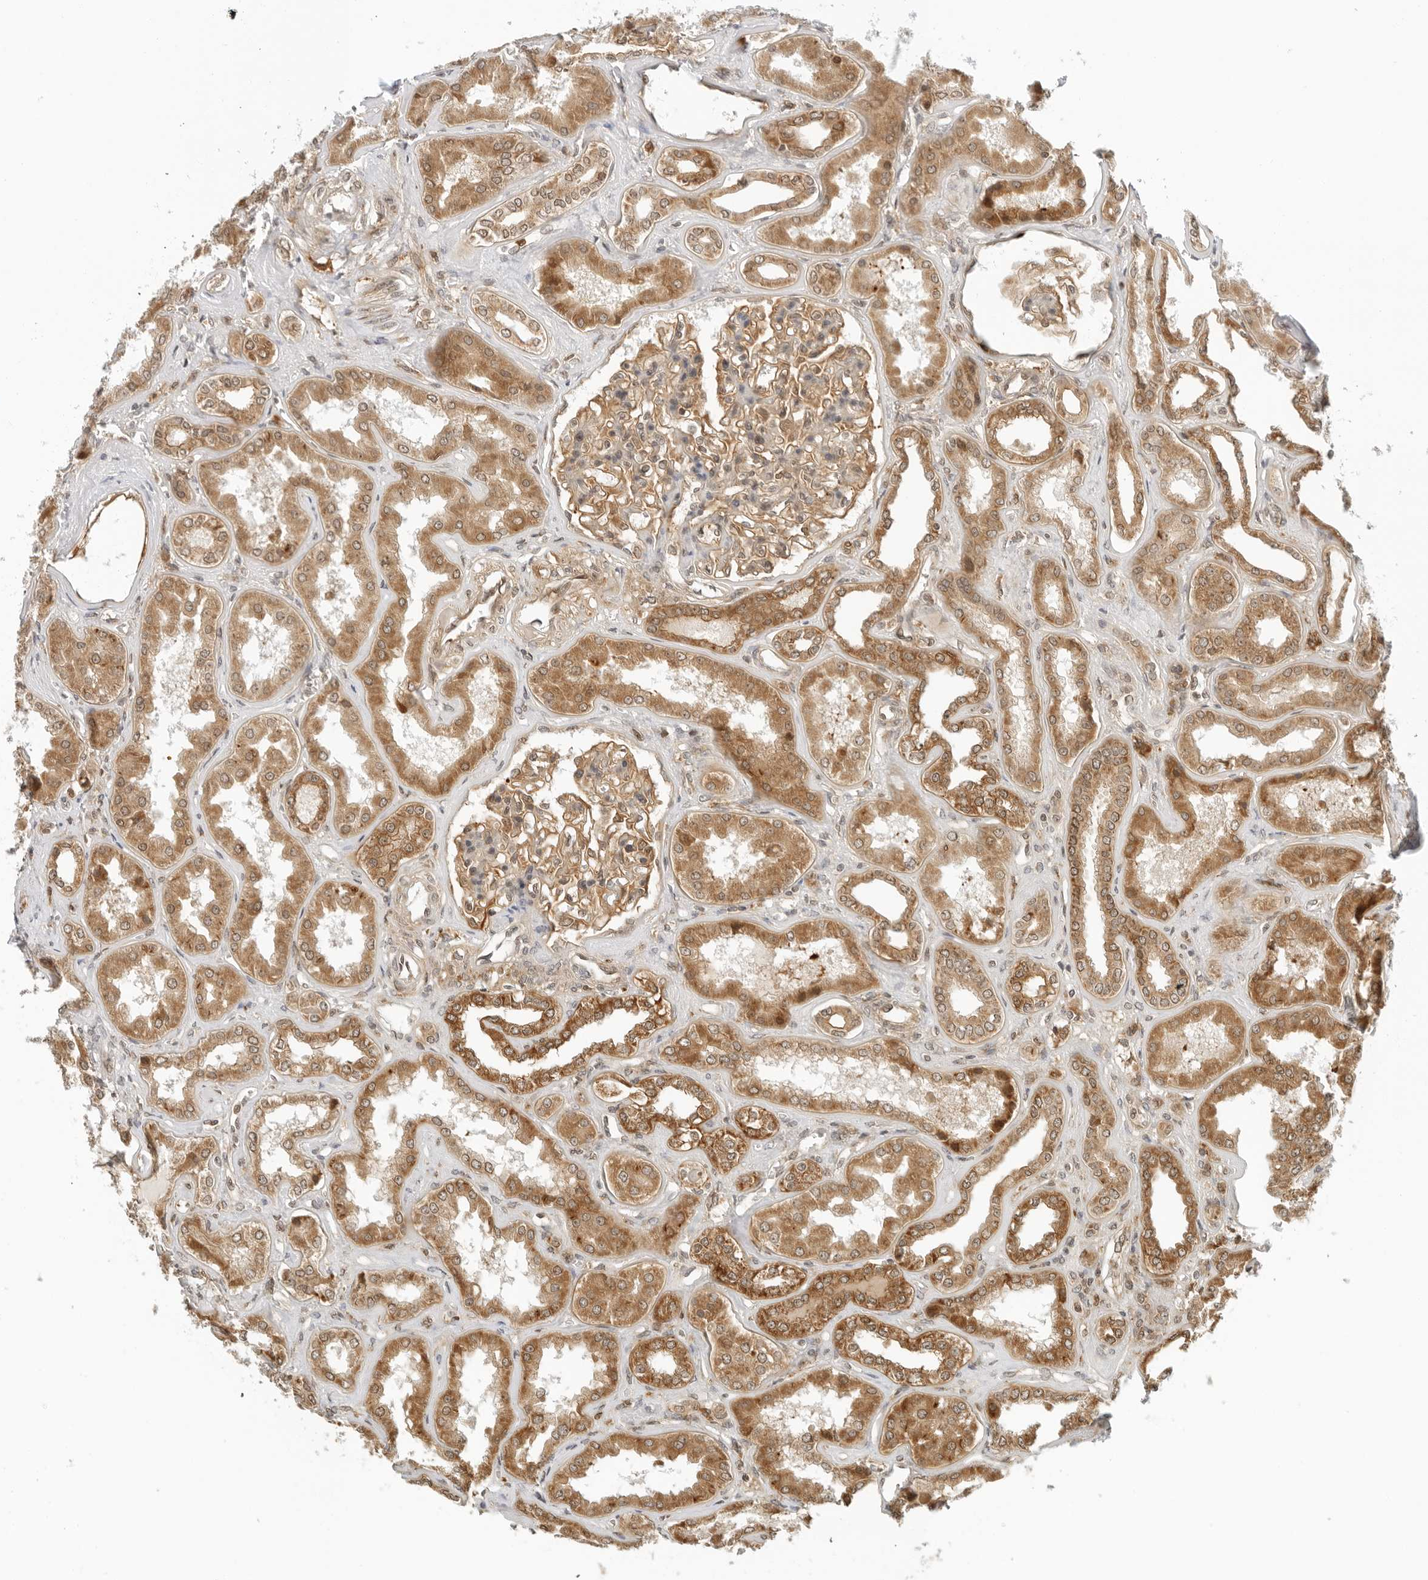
{"staining": {"intensity": "moderate", "quantity": ">75%", "location": "cytoplasmic/membranous"}, "tissue": "kidney", "cell_type": "Cells in glomeruli", "image_type": "normal", "snomed": [{"axis": "morphology", "description": "Normal tissue, NOS"}, {"axis": "topography", "description": "Kidney"}], "caption": "A brown stain highlights moderate cytoplasmic/membranous expression of a protein in cells in glomeruli of unremarkable kidney. The staining was performed using DAB to visualize the protein expression in brown, while the nuclei were stained in blue with hematoxylin (Magnification: 20x).", "gene": "RC3H1", "patient": {"sex": "female", "age": 56}}